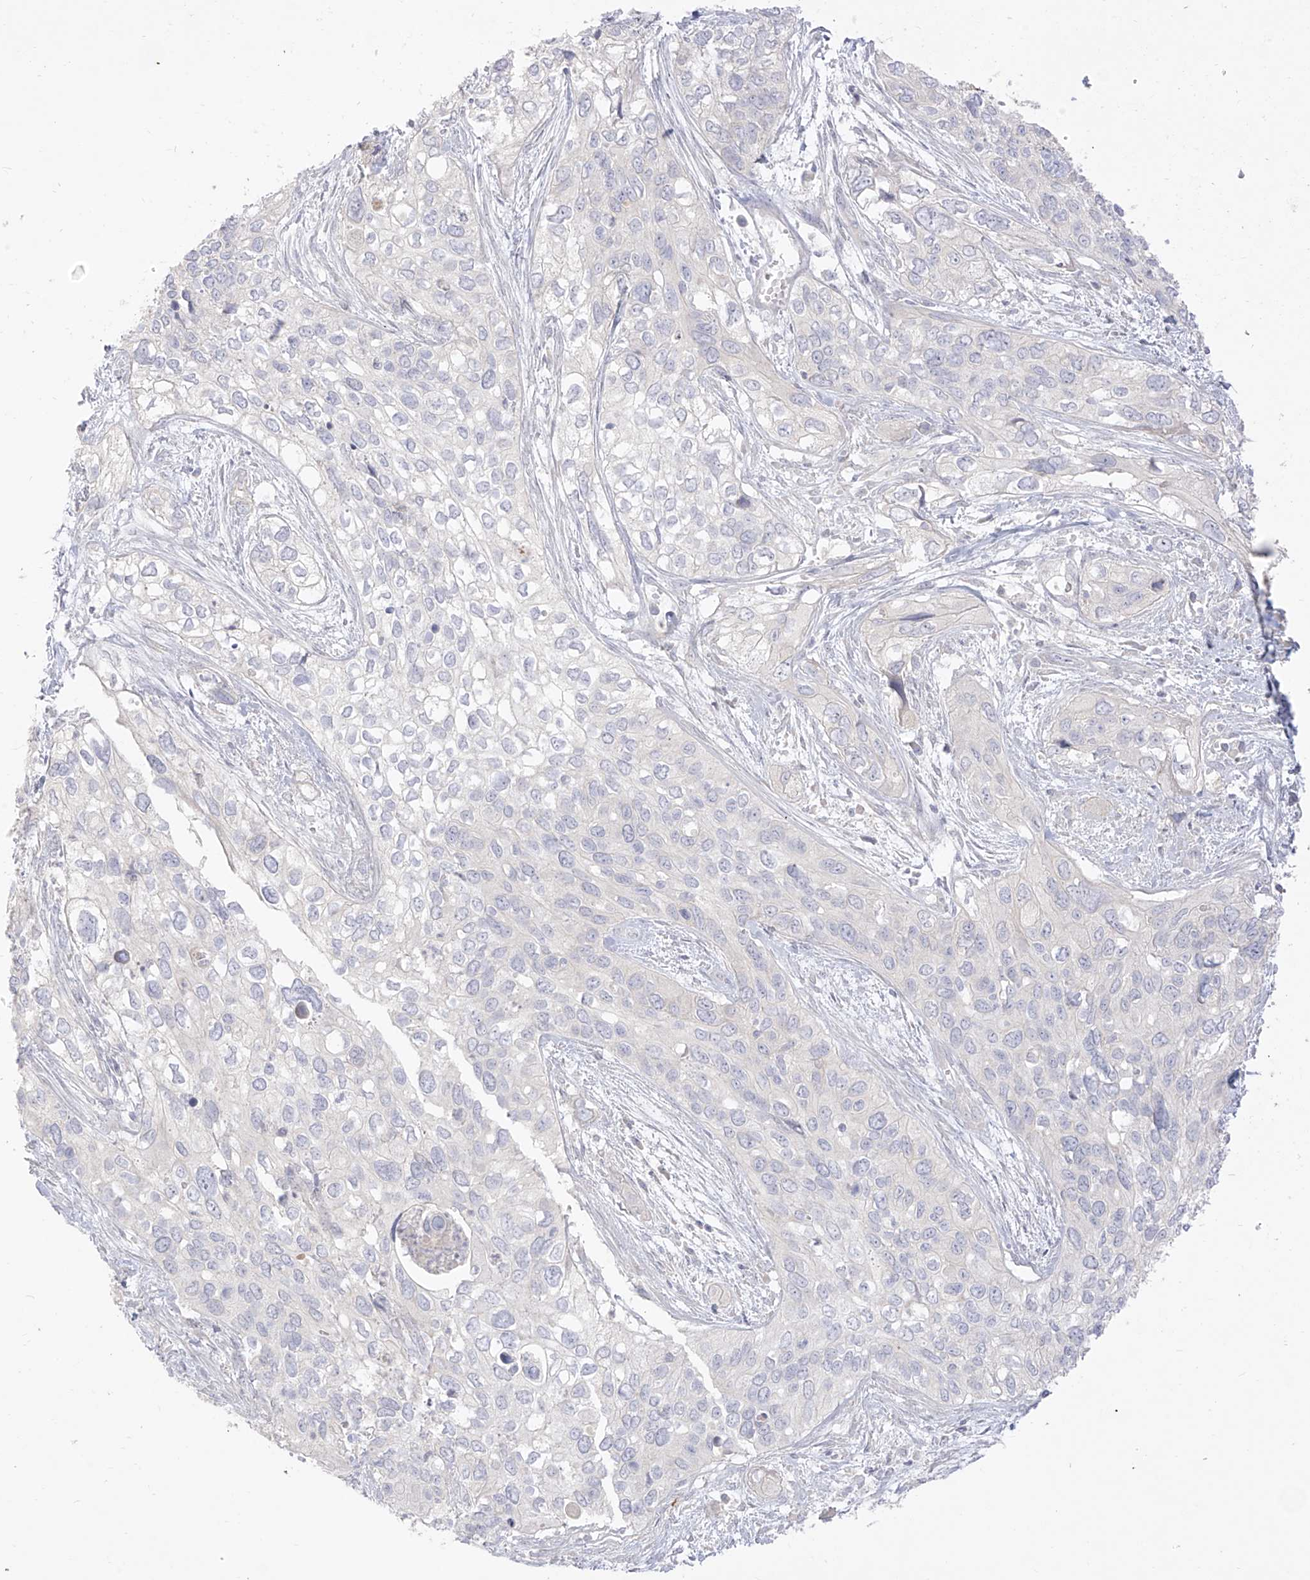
{"staining": {"intensity": "negative", "quantity": "none", "location": "none"}, "tissue": "cervical cancer", "cell_type": "Tumor cells", "image_type": "cancer", "snomed": [{"axis": "morphology", "description": "Squamous cell carcinoma, NOS"}, {"axis": "topography", "description": "Cervix"}], "caption": "Image shows no significant protein positivity in tumor cells of squamous cell carcinoma (cervical). Nuclei are stained in blue.", "gene": "ARHGEF40", "patient": {"sex": "female", "age": 55}}